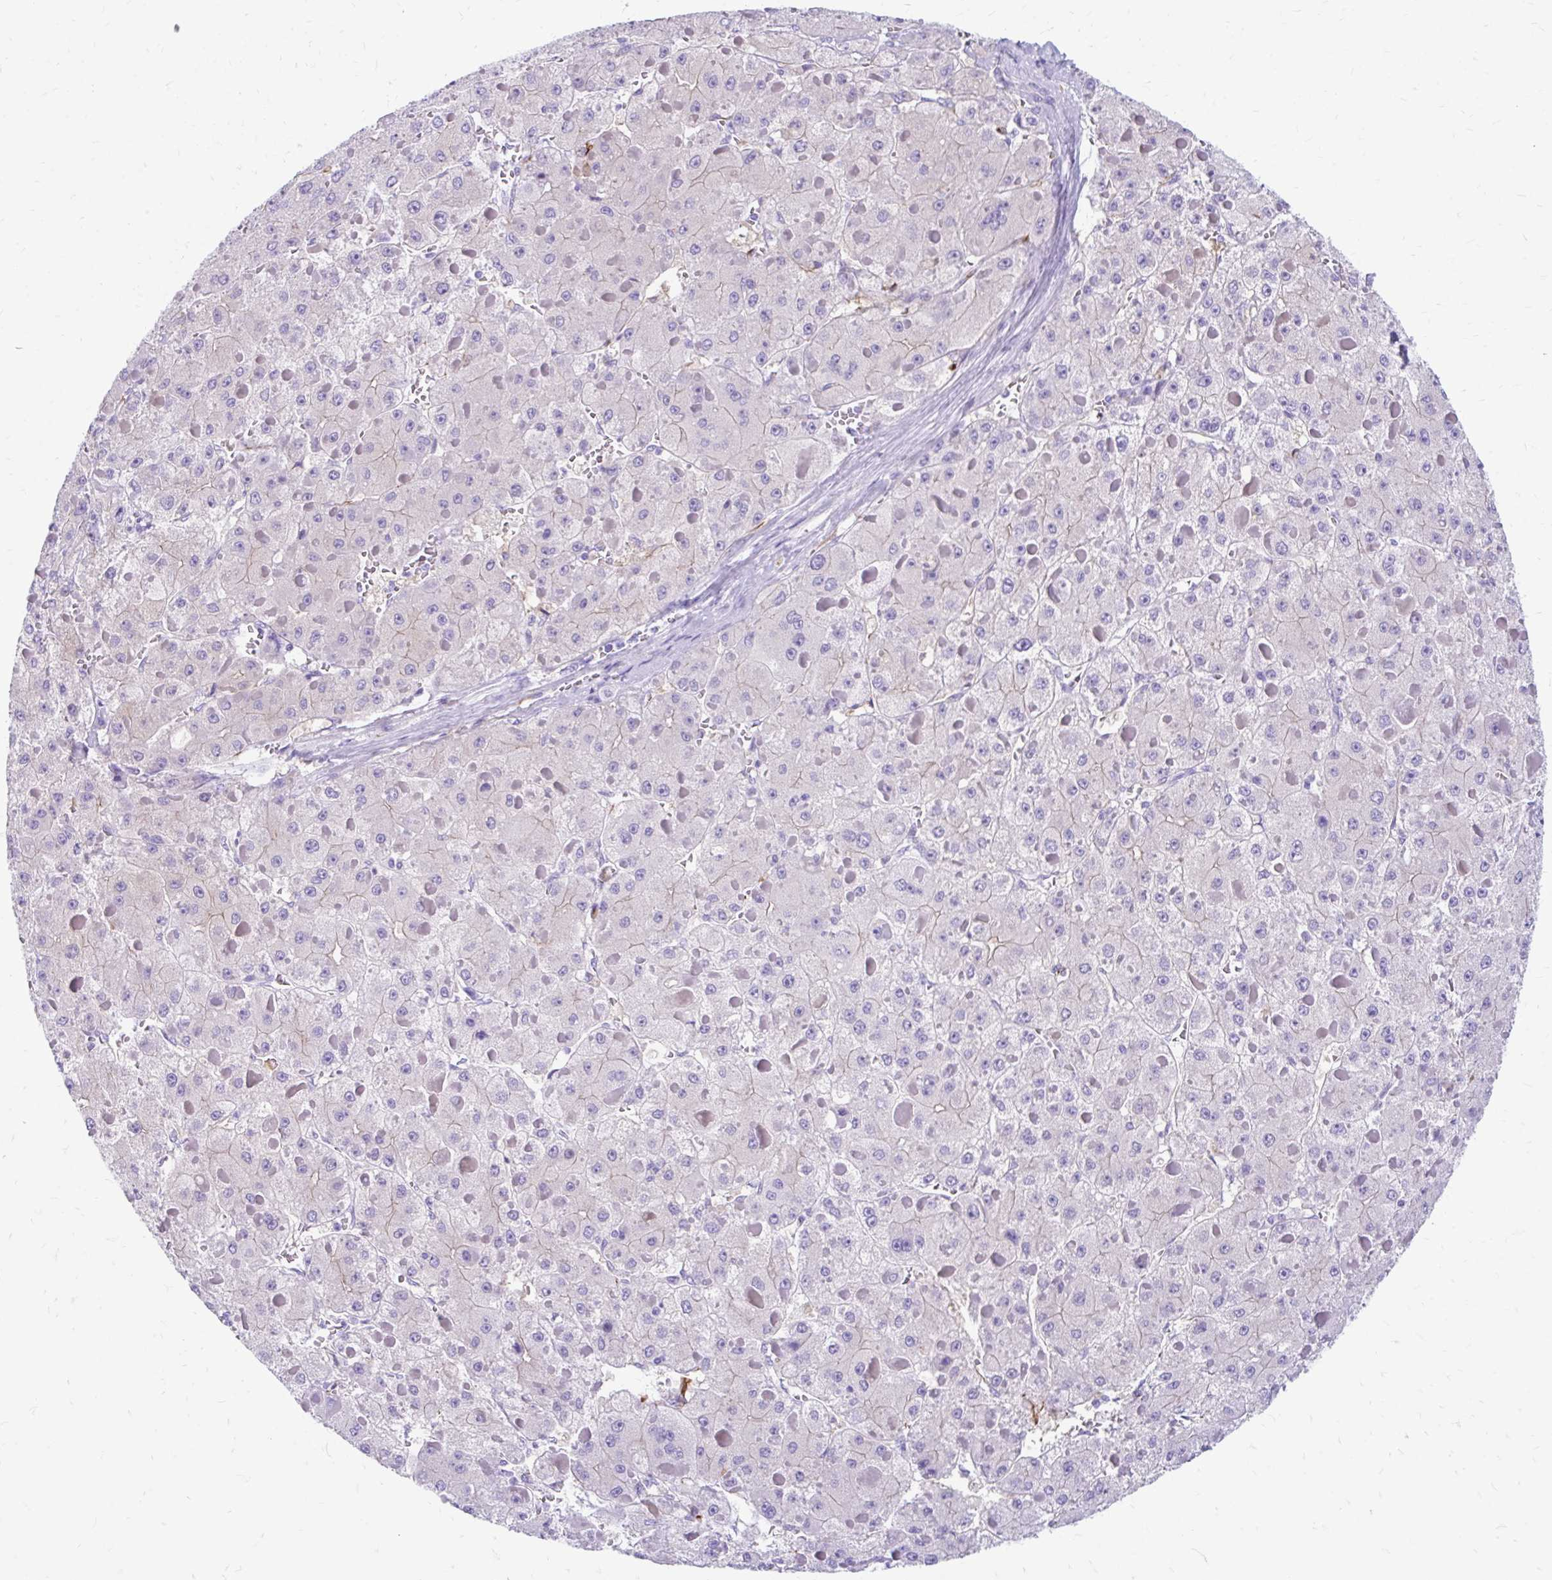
{"staining": {"intensity": "negative", "quantity": "none", "location": "none"}, "tissue": "liver cancer", "cell_type": "Tumor cells", "image_type": "cancer", "snomed": [{"axis": "morphology", "description": "Carcinoma, Hepatocellular, NOS"}, {"axis": "topography", "description": "Liver"}], "caption": "A micrograph of liver hepatocellular carcinoma stained for a protein displays no brown staining in tumor cells.", "gene": "ZNF699", "patient": {"sex": "female", "age": 73}}